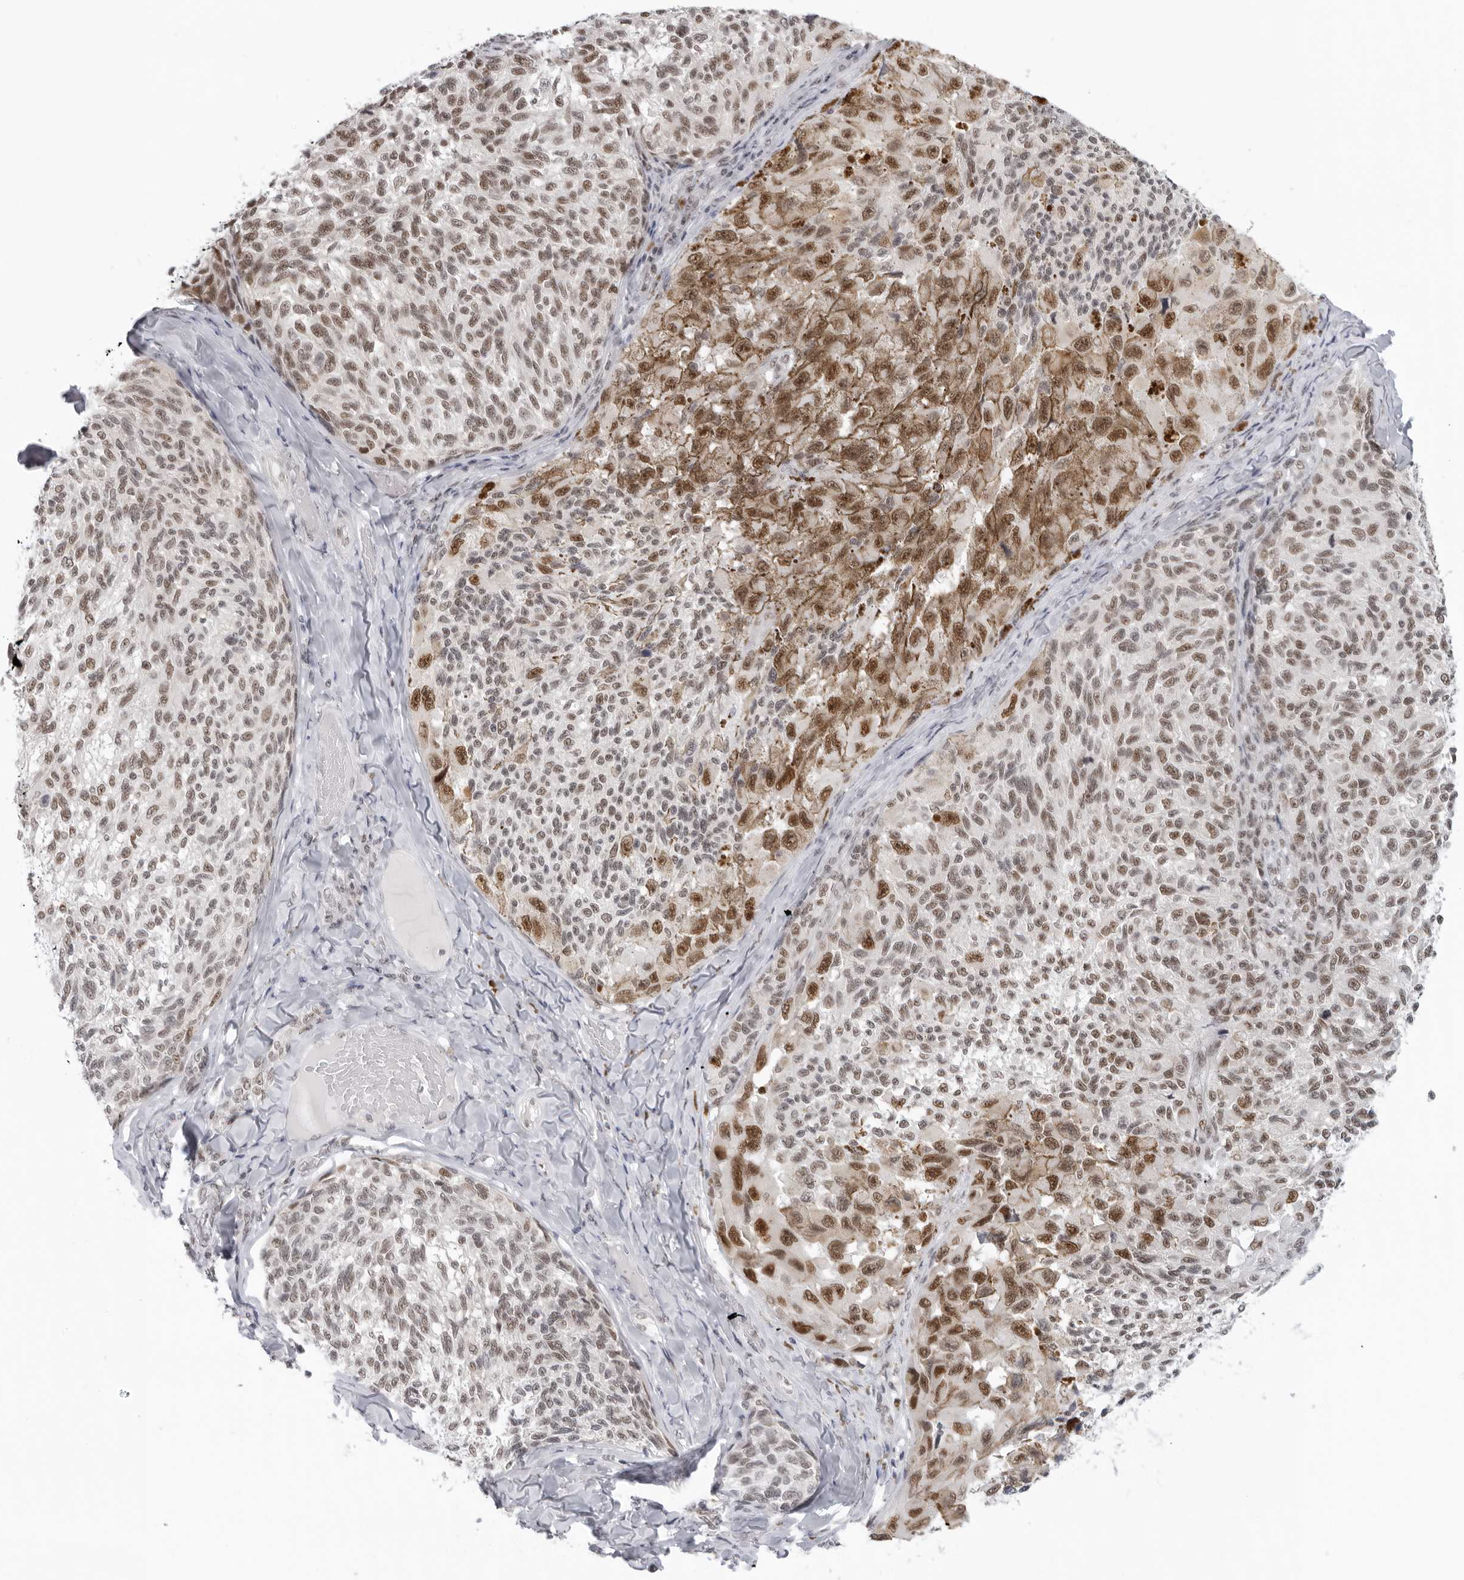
{"staining": {"intensity": "moderate", "quantity": ">75%", "location": "nuclear"}, "tissue": "melanoma", "cell_type": "Tumor cells", "image_type": "cancer", "snomed": [{"axis": "morphology", "description": "Malignant melanoma, NOS"}, {"axis": "topography", "description": "Skin"}], "caption": "Immunohistochemical staining of malignant melanoma exhibits medium levels of moderate nuclear protein staining in about >75% of tumor cells.", "gene": "FOXK2", "patient": {"sex": "female", "age": 73}}